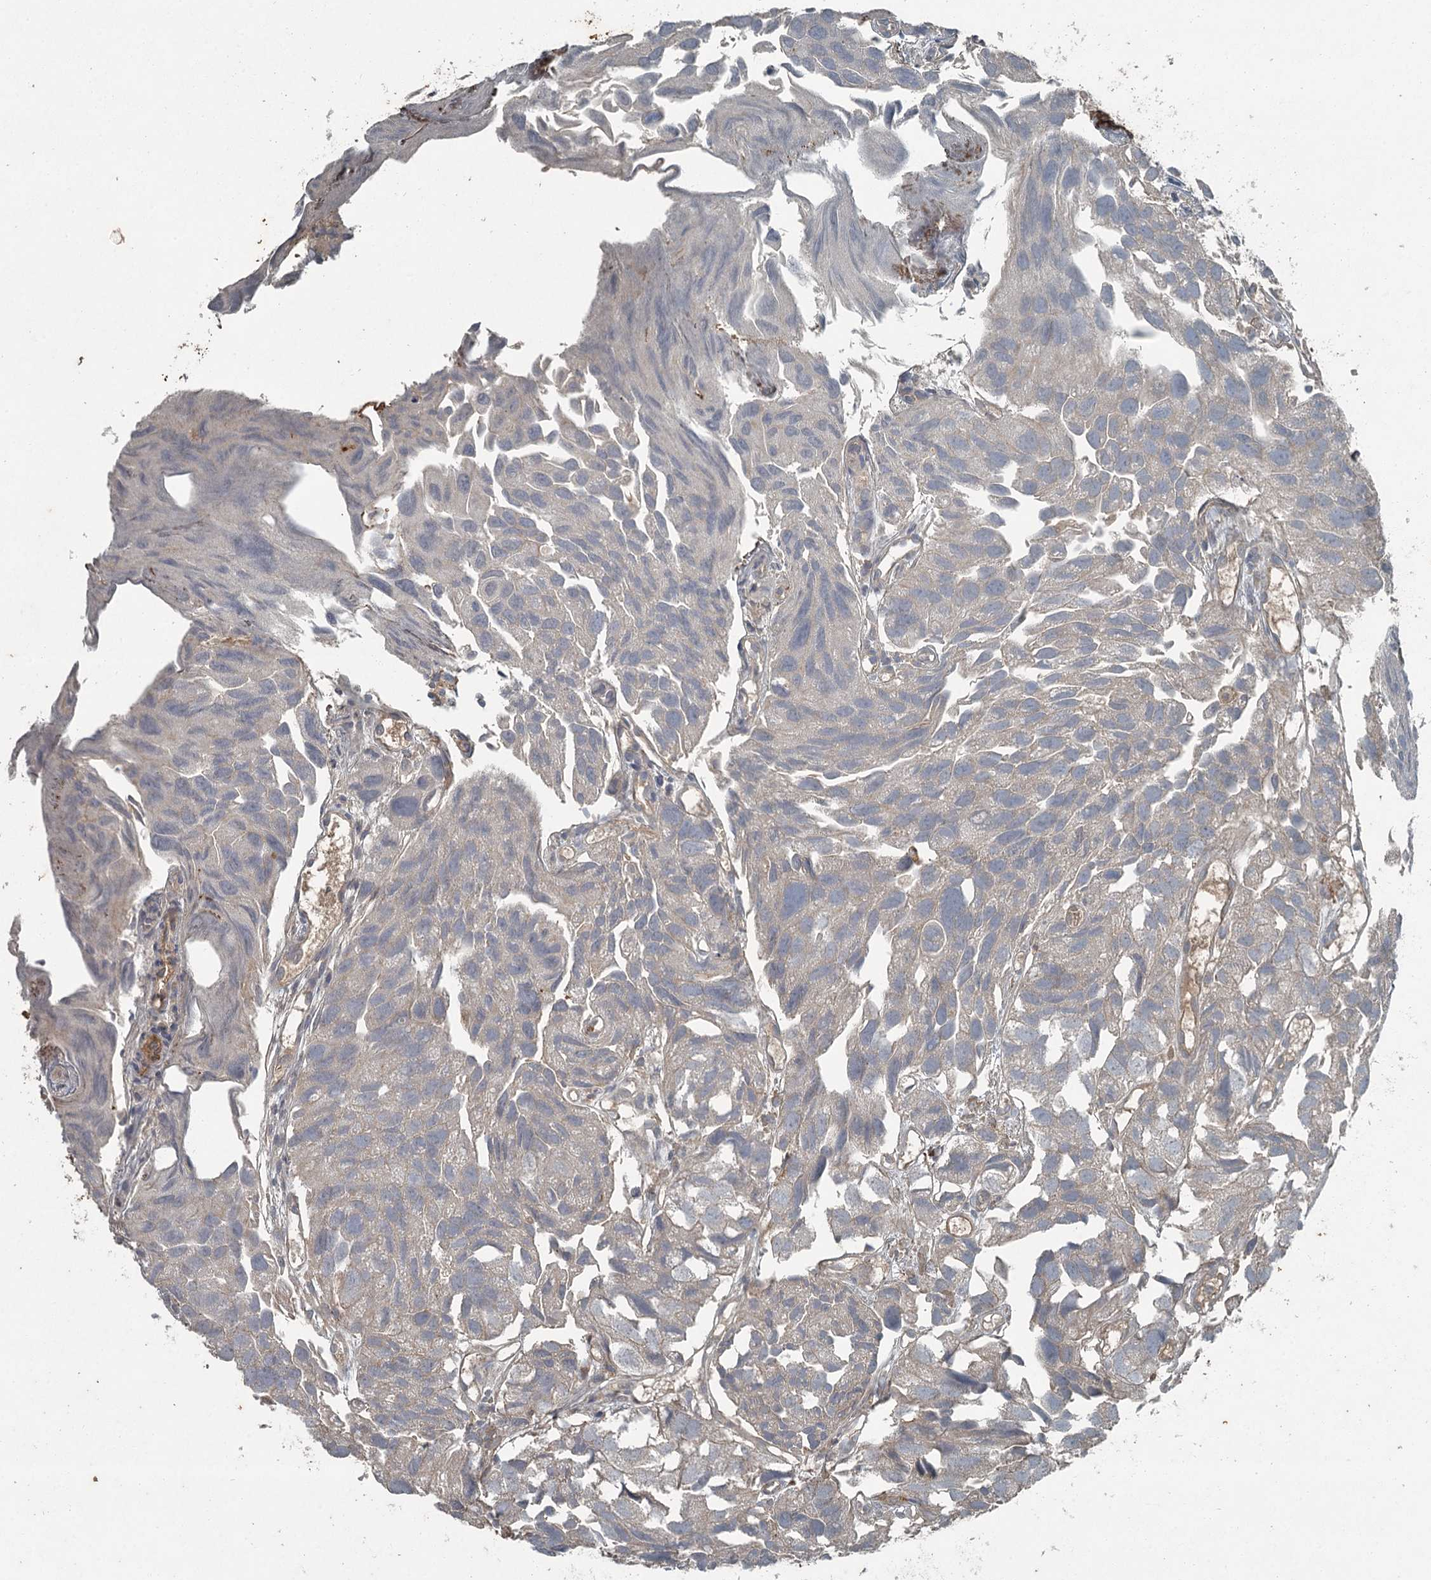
{"staining": {"intensity": "weak", "quantity": "<25%", "location": "cytoplasmic/membranous"}, "tissue": "urothelial cancer", "cell_type": "Tumor cells", "image_type": "cancer", "snomed": [{"axis": "morphology", "description": "Urothelial carcinoma, High grade"}, {"axis": "topography", "description": "Urinary bladder"}], "caption": "Urothelial cancer was stained to show a protein in brown. There is no significant staining in tumor cells.", "gene": "SLC39A8", "patient": {"sex": "female", "age": 75}}